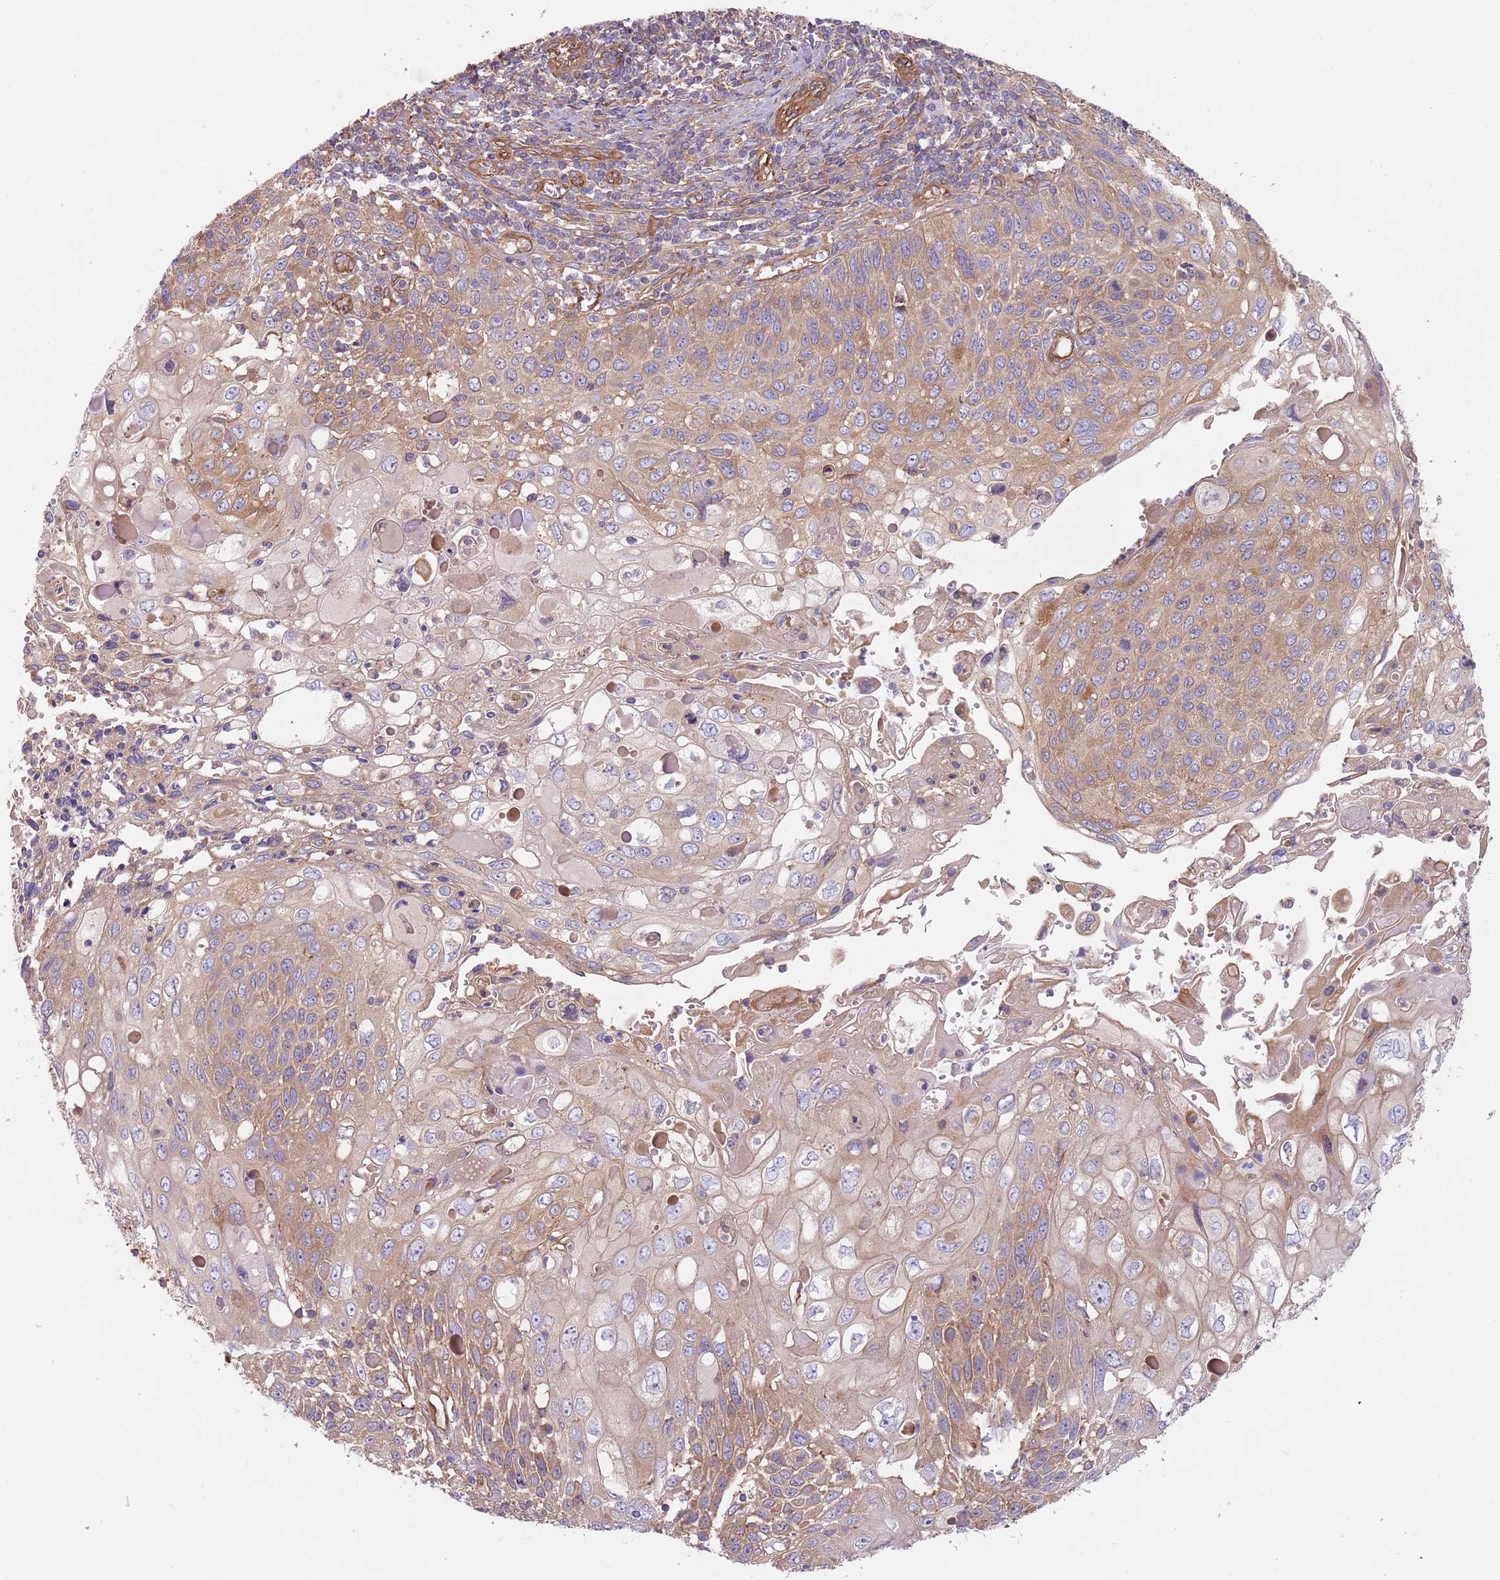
{"staining": {"intensity": "weak", "quantity": "25%-75%", "location": "cytoplasmic/membranous"}, "tissue": "cervical cancer", "cell_type": "Tumor cells", "image_type": "cancer", "snomed": [{"axis": "morphology", "description": "Squamous cell carcinoma, NOS"}, {"axis": "topography", "description": "Cervix"}], "caption": "High-magnification brightfield microscopy of cervical cancer (squamous cell carcinoma) stained with DAB (3,3'-diaminobenzidine) (brown) and counterstained with hematoxylin (blue). tumor cells exhibit weak cytoplasmic/membranous staining is seen in about25%-75% of cells. The staining was performed using DAB (3,3'-diaminobenzidine), with brown indicating positive protein expression. Nuclei are stained blue with hematoxylin.", "gene": "SPDL1", "patient": {"sex": "female", "age": 70}}